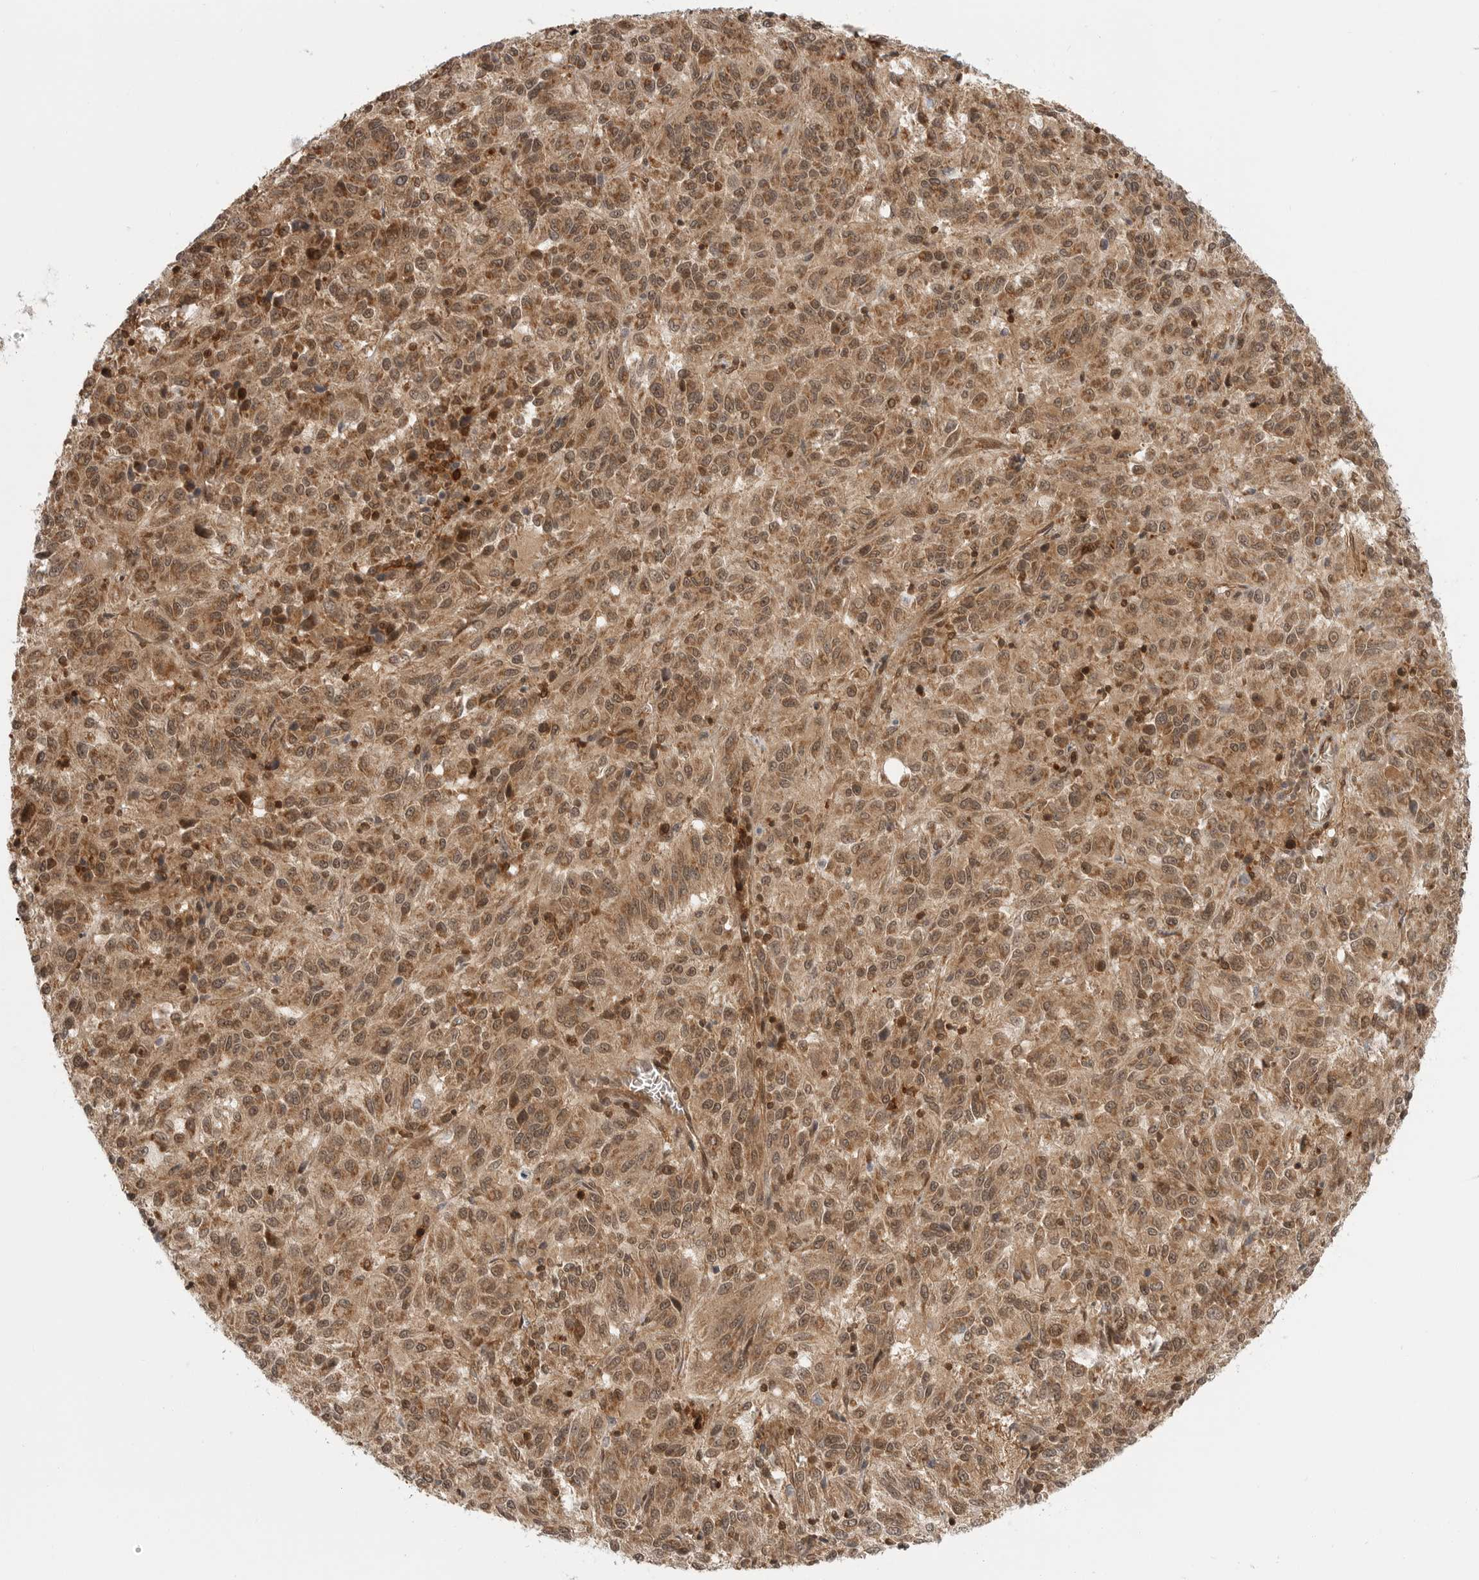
{"staining": {"intensity": "moderate", "quantity": ">75%", "location": "cytoplasmic/membranous,nuclear"}, "tissue": "melanoma", "cell_type": "Tumor cells", "image_type": "cancer", "snomed": [{"axis": "morphology", "description": "Malignant melanoma, Metastatic site"}, {"axis": "topography", "description": "Lung"}], "caption": "Tumor cells show moderate cytoplasmic/membranous and nuclear expression in approximately >75% of cells in melanoma.", "gene": "SZRD1", "patient": {"sex": "male", "age": 64}}